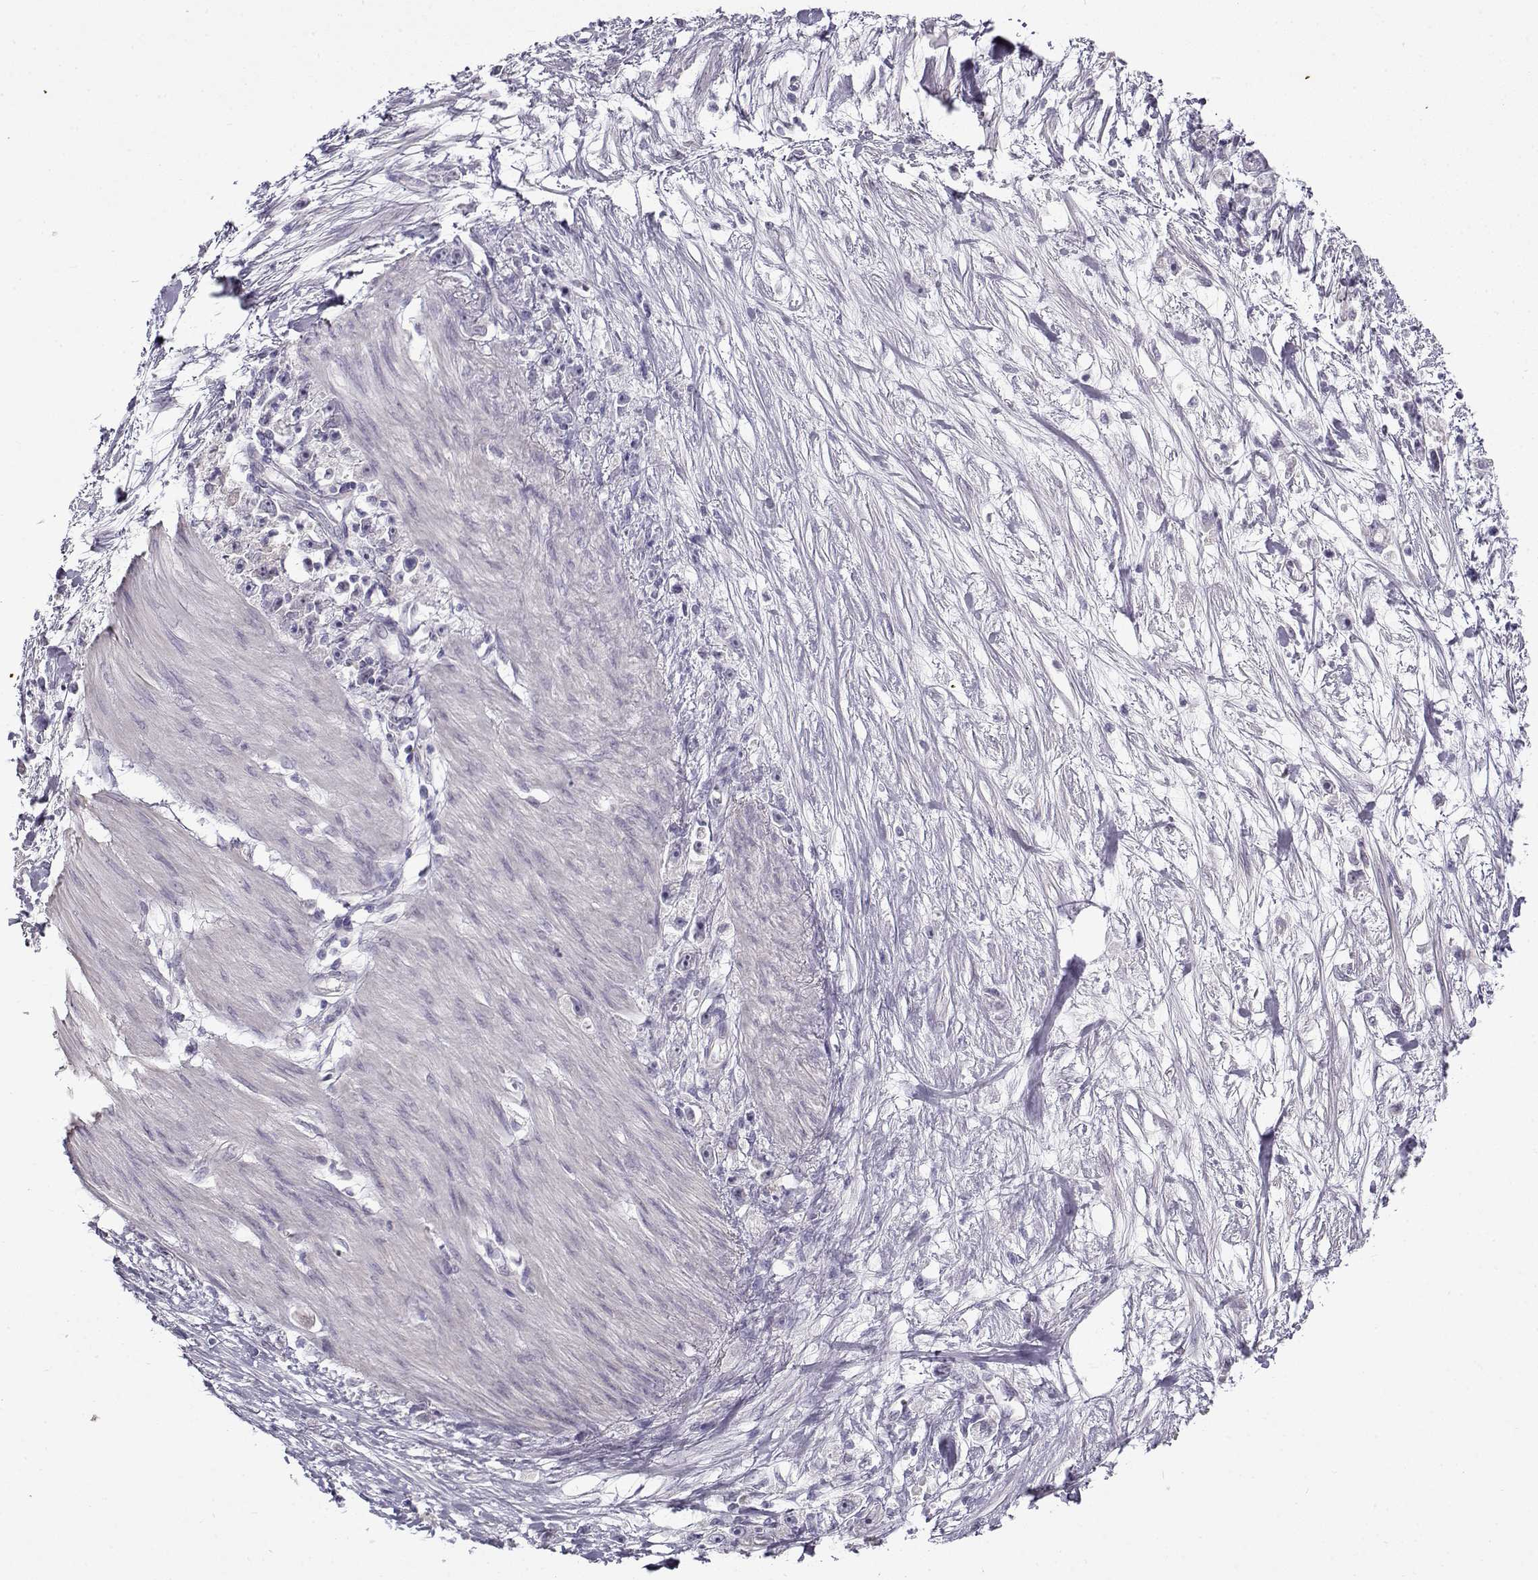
{"staining": {"intensity": "negative", "quantity": "none", "location": "none"}, "tissue": "stomach cancer", "cell_type": "Tumor cells", "image_type": "cancer", "snomed": [{"axis": "morphology", "description": "Adenocarcinoma, NOS"}, {"axis": "topography", "description": "Stomach"}], "caption": "Immunohistochemistry image of stomach cancer (adenocarcinoma) stained for a protein (brown), which exhibits no positivity in tumor cells.", "gene": "TEX55", "patient": {"sex": "female", "age": 59}}